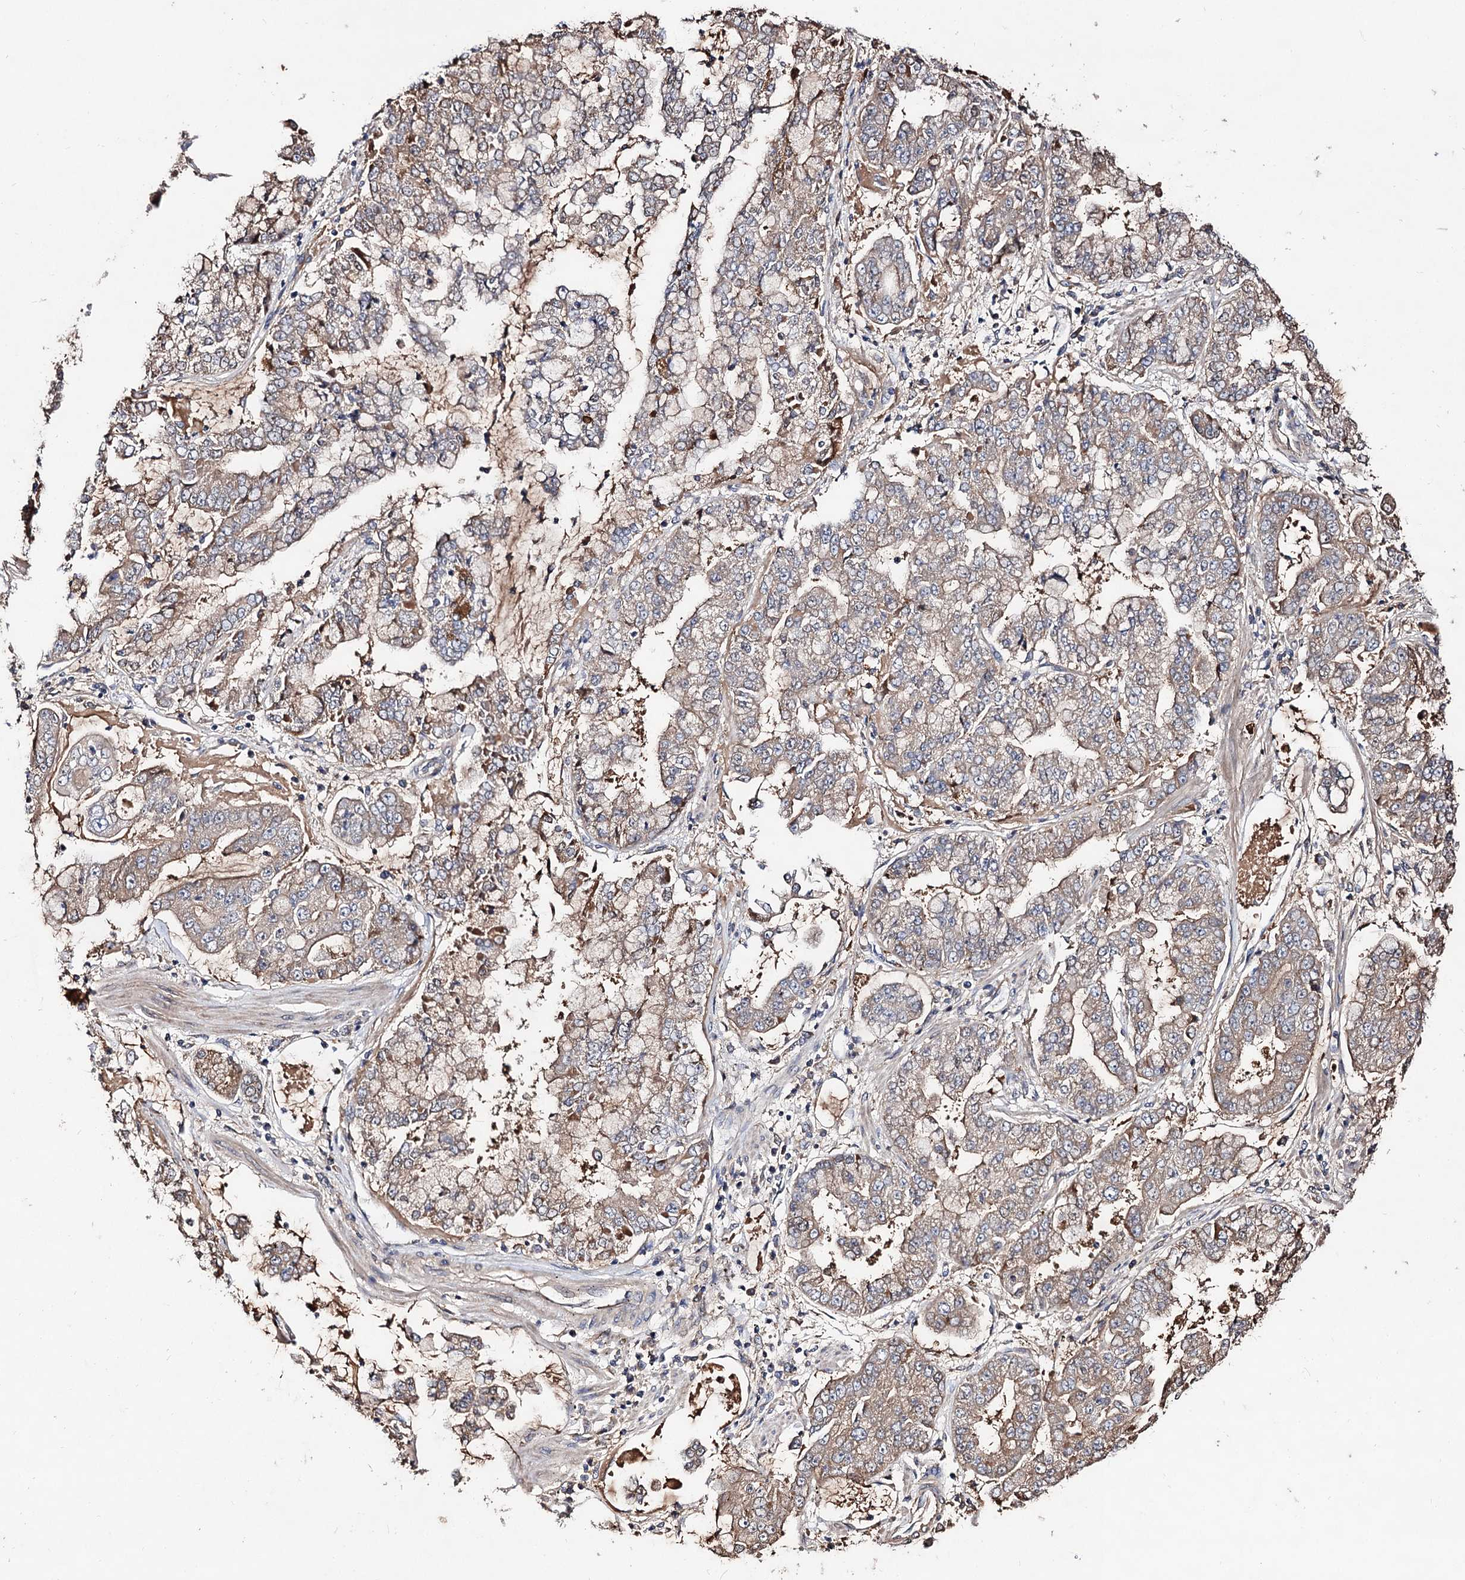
{"staining": {"intensity": "weak", "quantity": ">75%", "location": "cytoplasmic/membranous"}, "tissue": "stomach cancer", "cell_type": "Tumor cells", "image_type": "cancer", "snomed": [{"axis": "morphology", "description": "Adenocarcinoma, NOS"}, {"axis": "topography", "description": "Stomach"}], "caption": "Immunohistochemical staining of human stomach cancer reveals weak cytoplasmic/membranous protein positivity in about >75% of tumor cells.", "gene": "ARFIP2", "patient": {"sex": "male", "age": 76}}